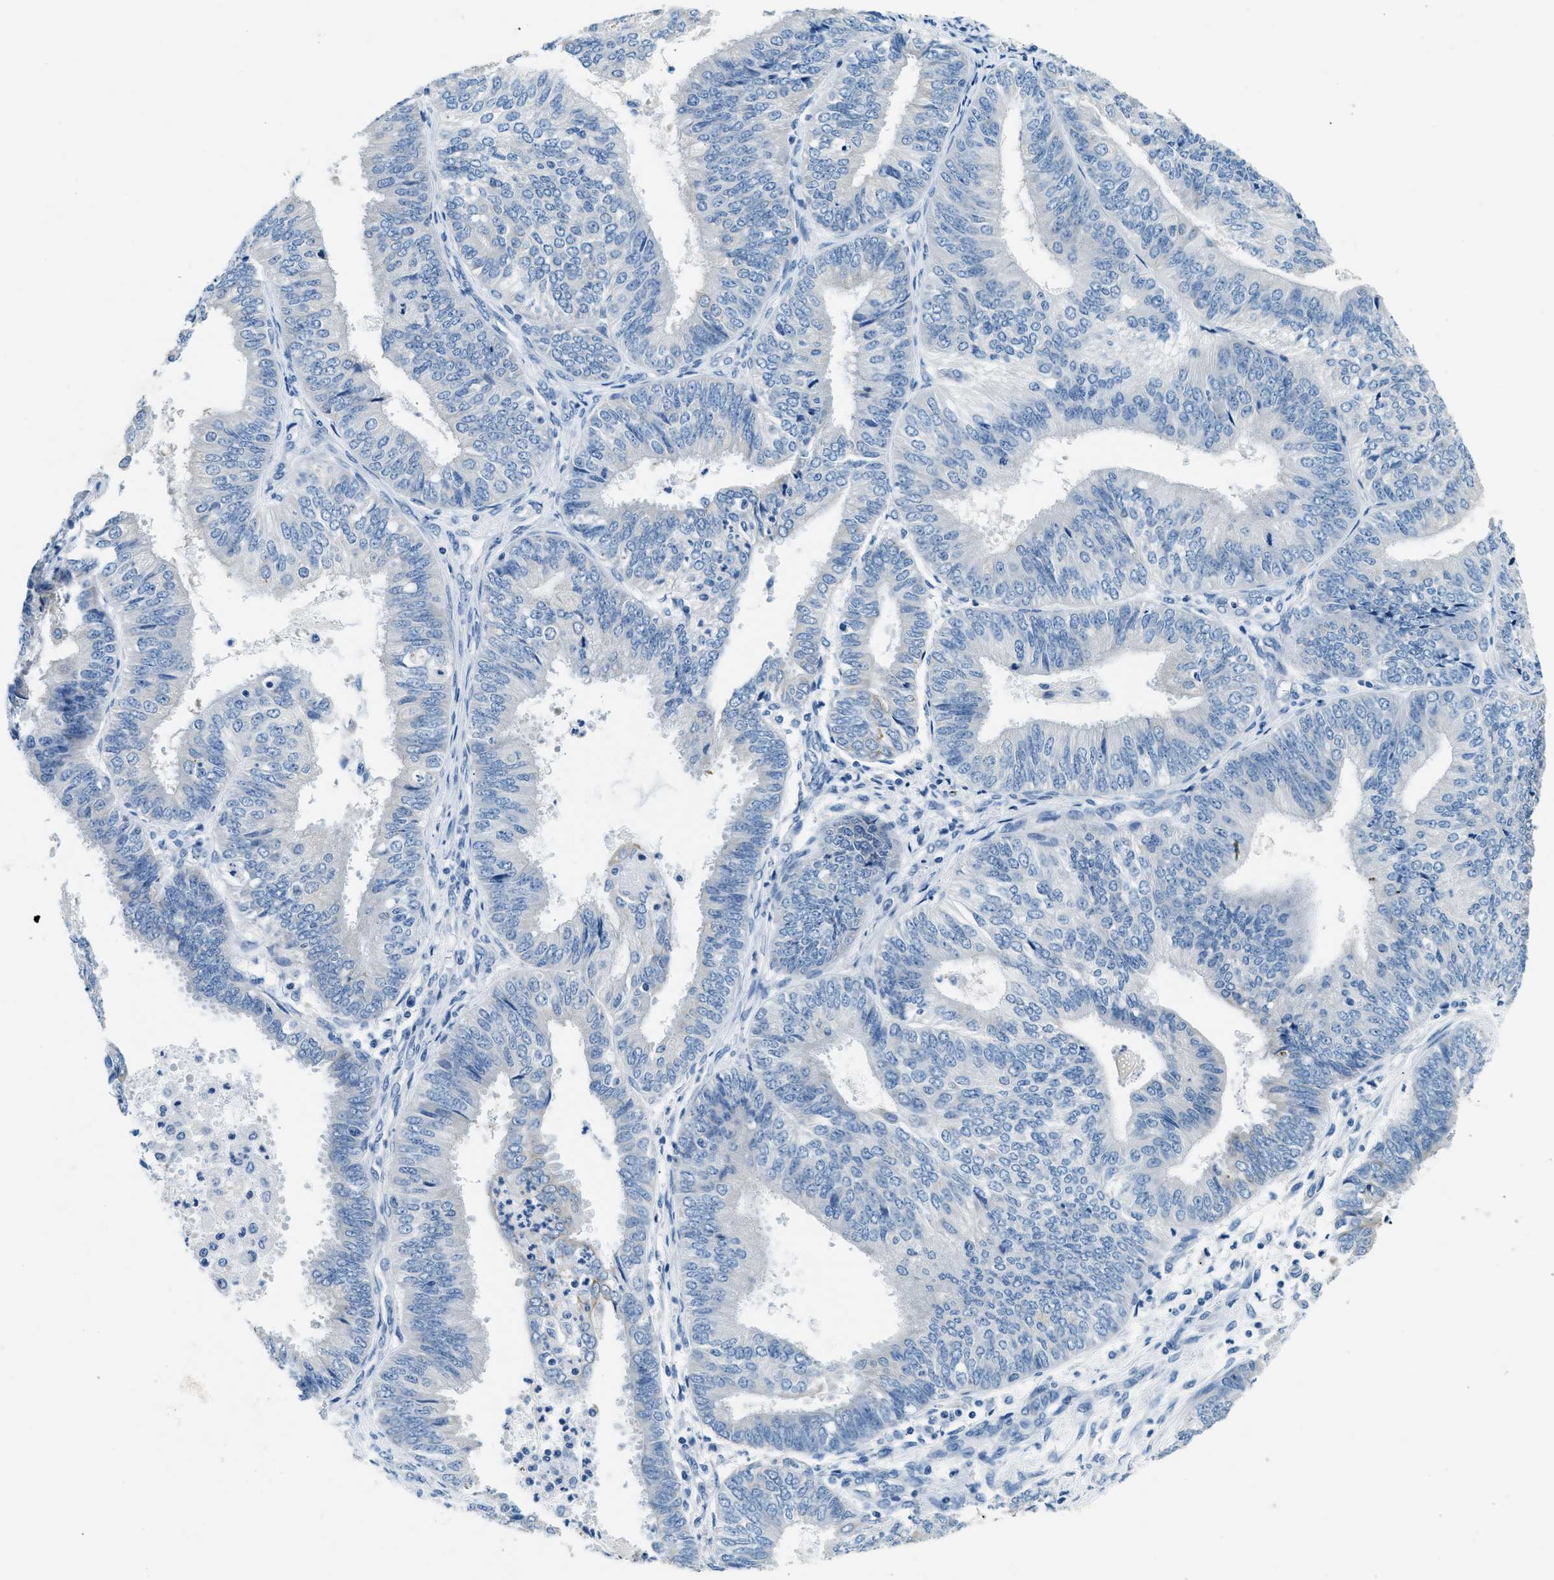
{"staining": {"intensity": "negative", "quantity": "none", "location": "none"}, "tissue": "endometrial cancer", "cell_type": "Tumor cells", "image_type": "cancer", "snomed": [{"axis": "morphology", "description": "Adenocarcinoma, NOS"}, {"axis": "topography", "description": "Endometrium"}], "caption": "IHC micrograph of neoplastic tissue: human endometrial cancer stained with DAB shows no significant protein expression in tumor cells. (Stains: DAB (3,3'-diaminobenzidine) immunohistochemistry with hematoxylin counter stain, Microscopy: brightfield microscopy at high magnification).", "gene": "CFAP20", "patient": {"sex": "female", "age": 58}}